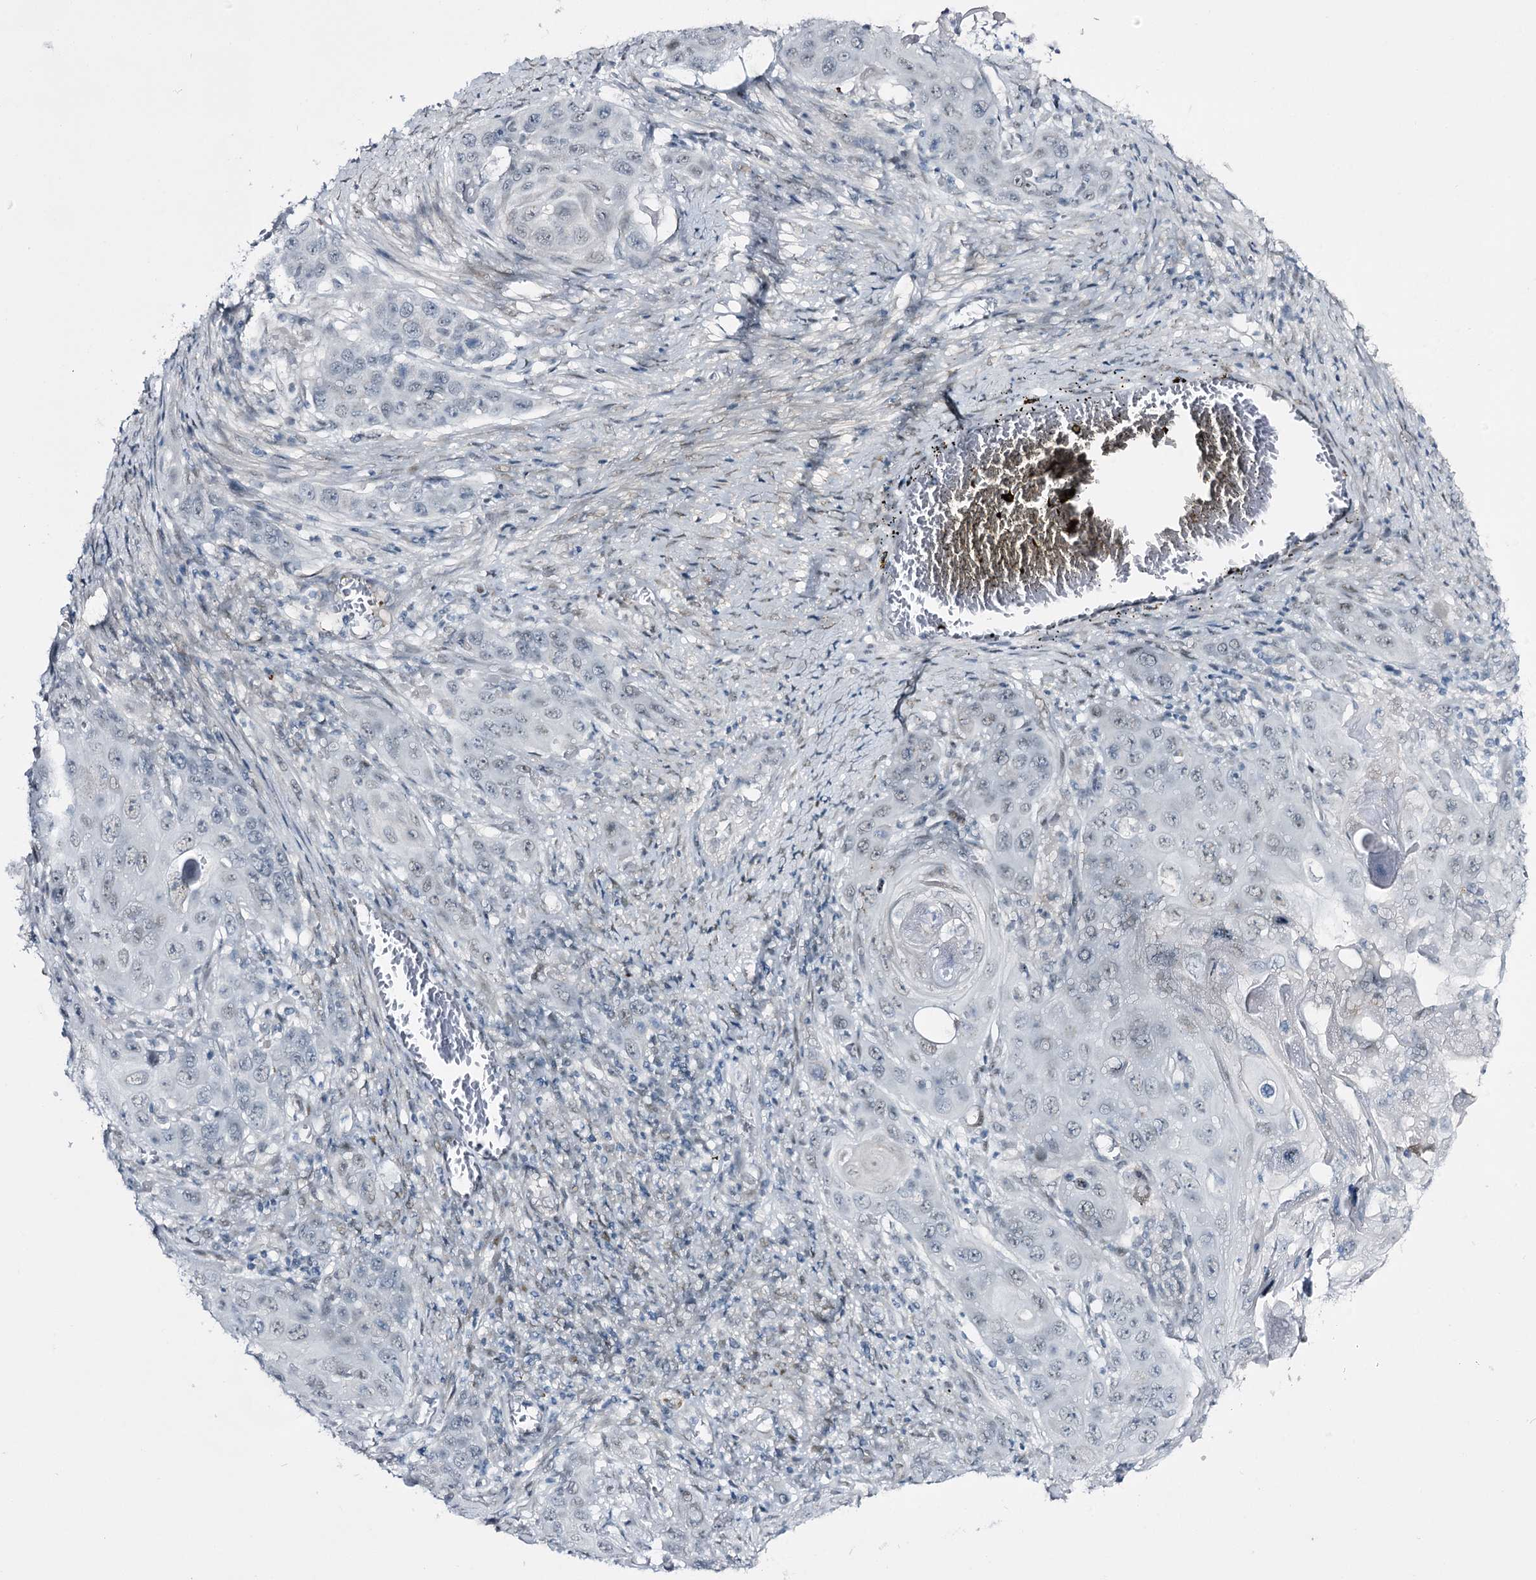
{"staining": {"intensity": "negative", "quantity": "none", "location": "none"}, "tissue": "skin cancer", "cell_type": "Tumor cells", "image_type": "cancer", "snomed": [{"axis": "morphology", "description": "Squamous cell carcinoma, NOS"}, {"axis": "topography", "description": "Skin"}], "caption": "Skin squamous cell carcinoma stained for a protein using immunohistochemistry exhibits no expression tumor cells.", "gene": "RBM15B", "patient": {"sex": "male", "age": 55}}